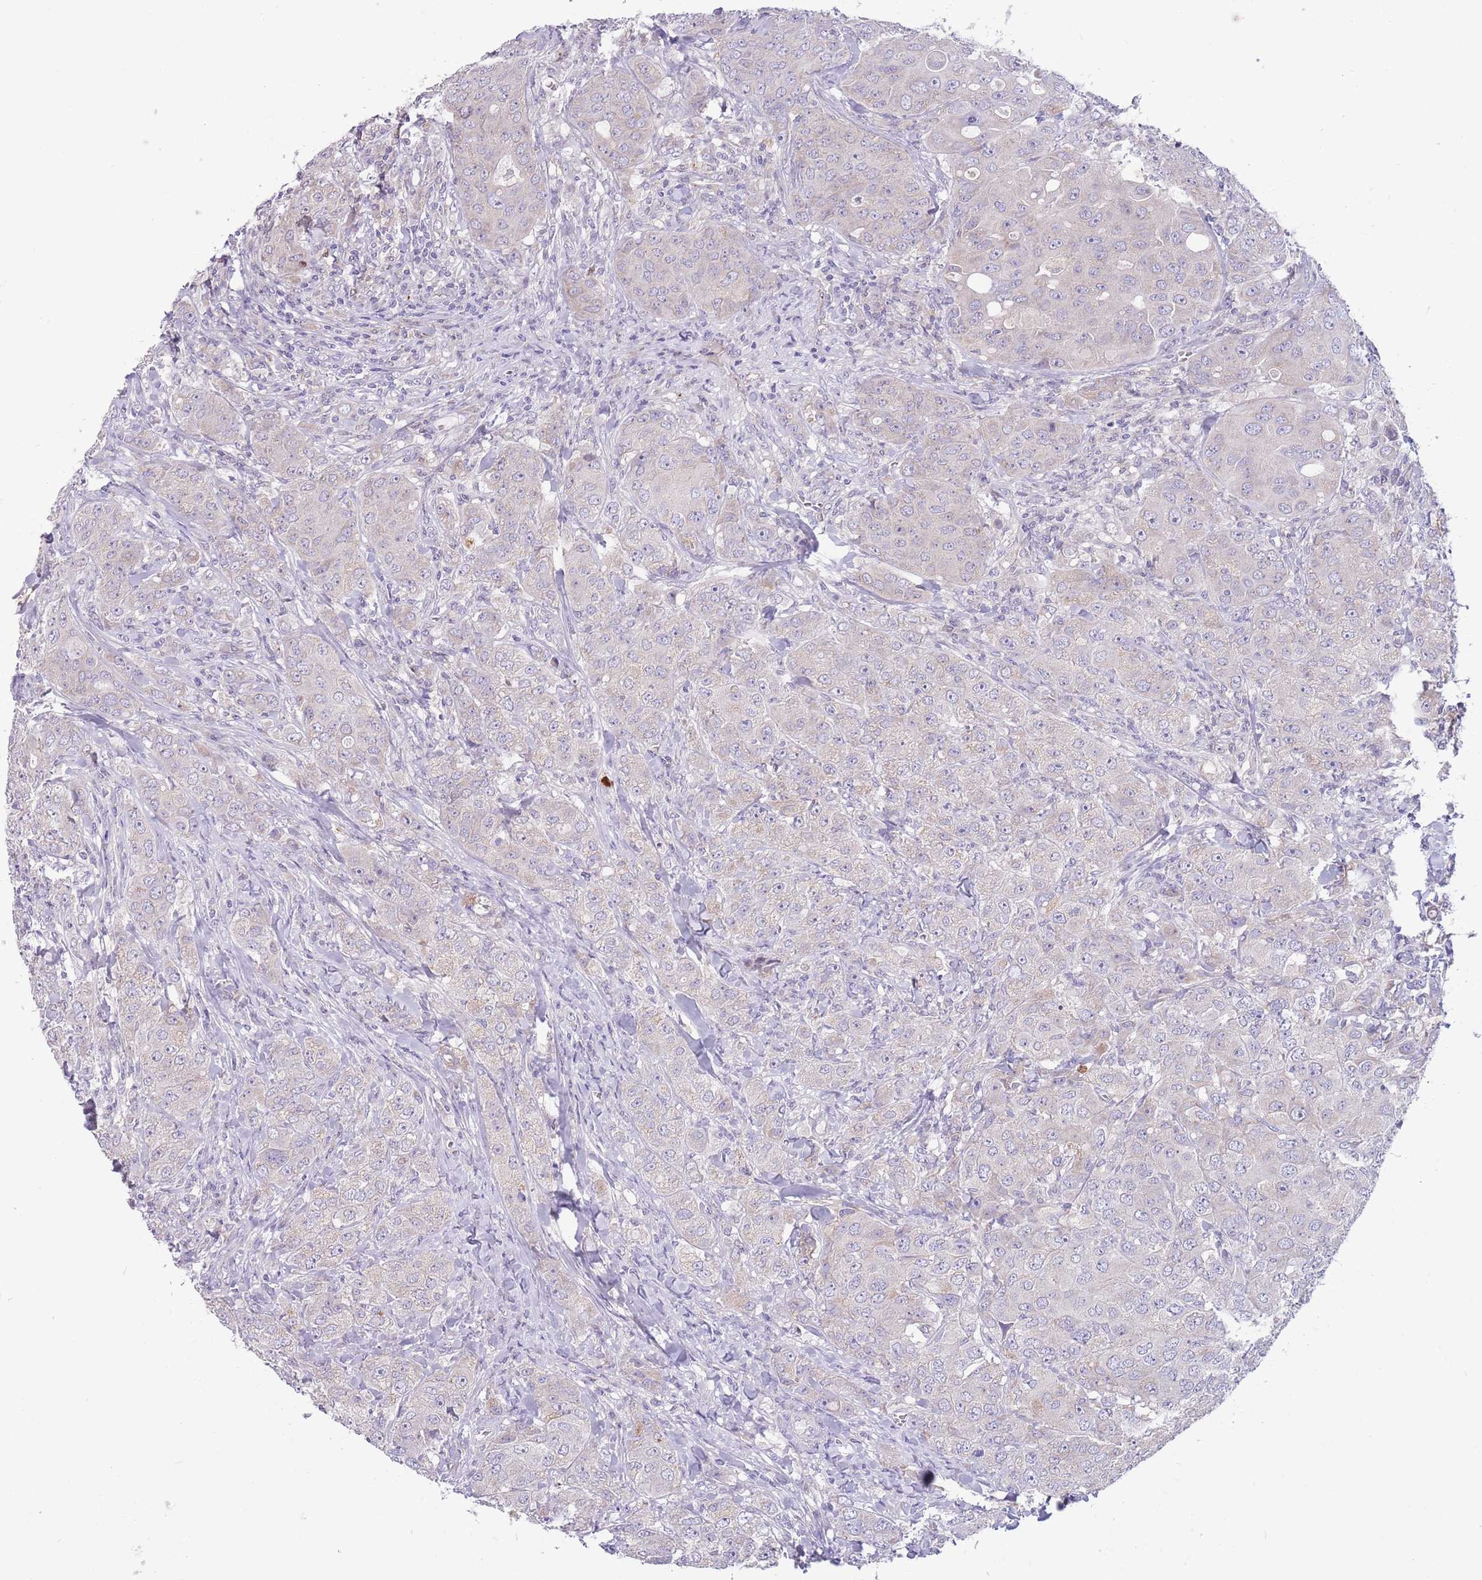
{"staining": {"intensity": "negative", "quantity": "none", "location": "none"}, "tissue": "breast cancer", "cell_type": "Tumor cells", "image_type": "cancer", "snomed": [{"axis": "morphology", "description": "Duct carcinoma"}, {"axis": "topography", "description": "Breast"}], "caption": "High power microscopy micrograph of an IHC micrograph of invasive ductal carcinoma (breast), revealing no significant staining in tumor cells. Nuclei are stained in blue.", "gene": "DDHD1", "patient": {"sex": "female", "age": 43}}